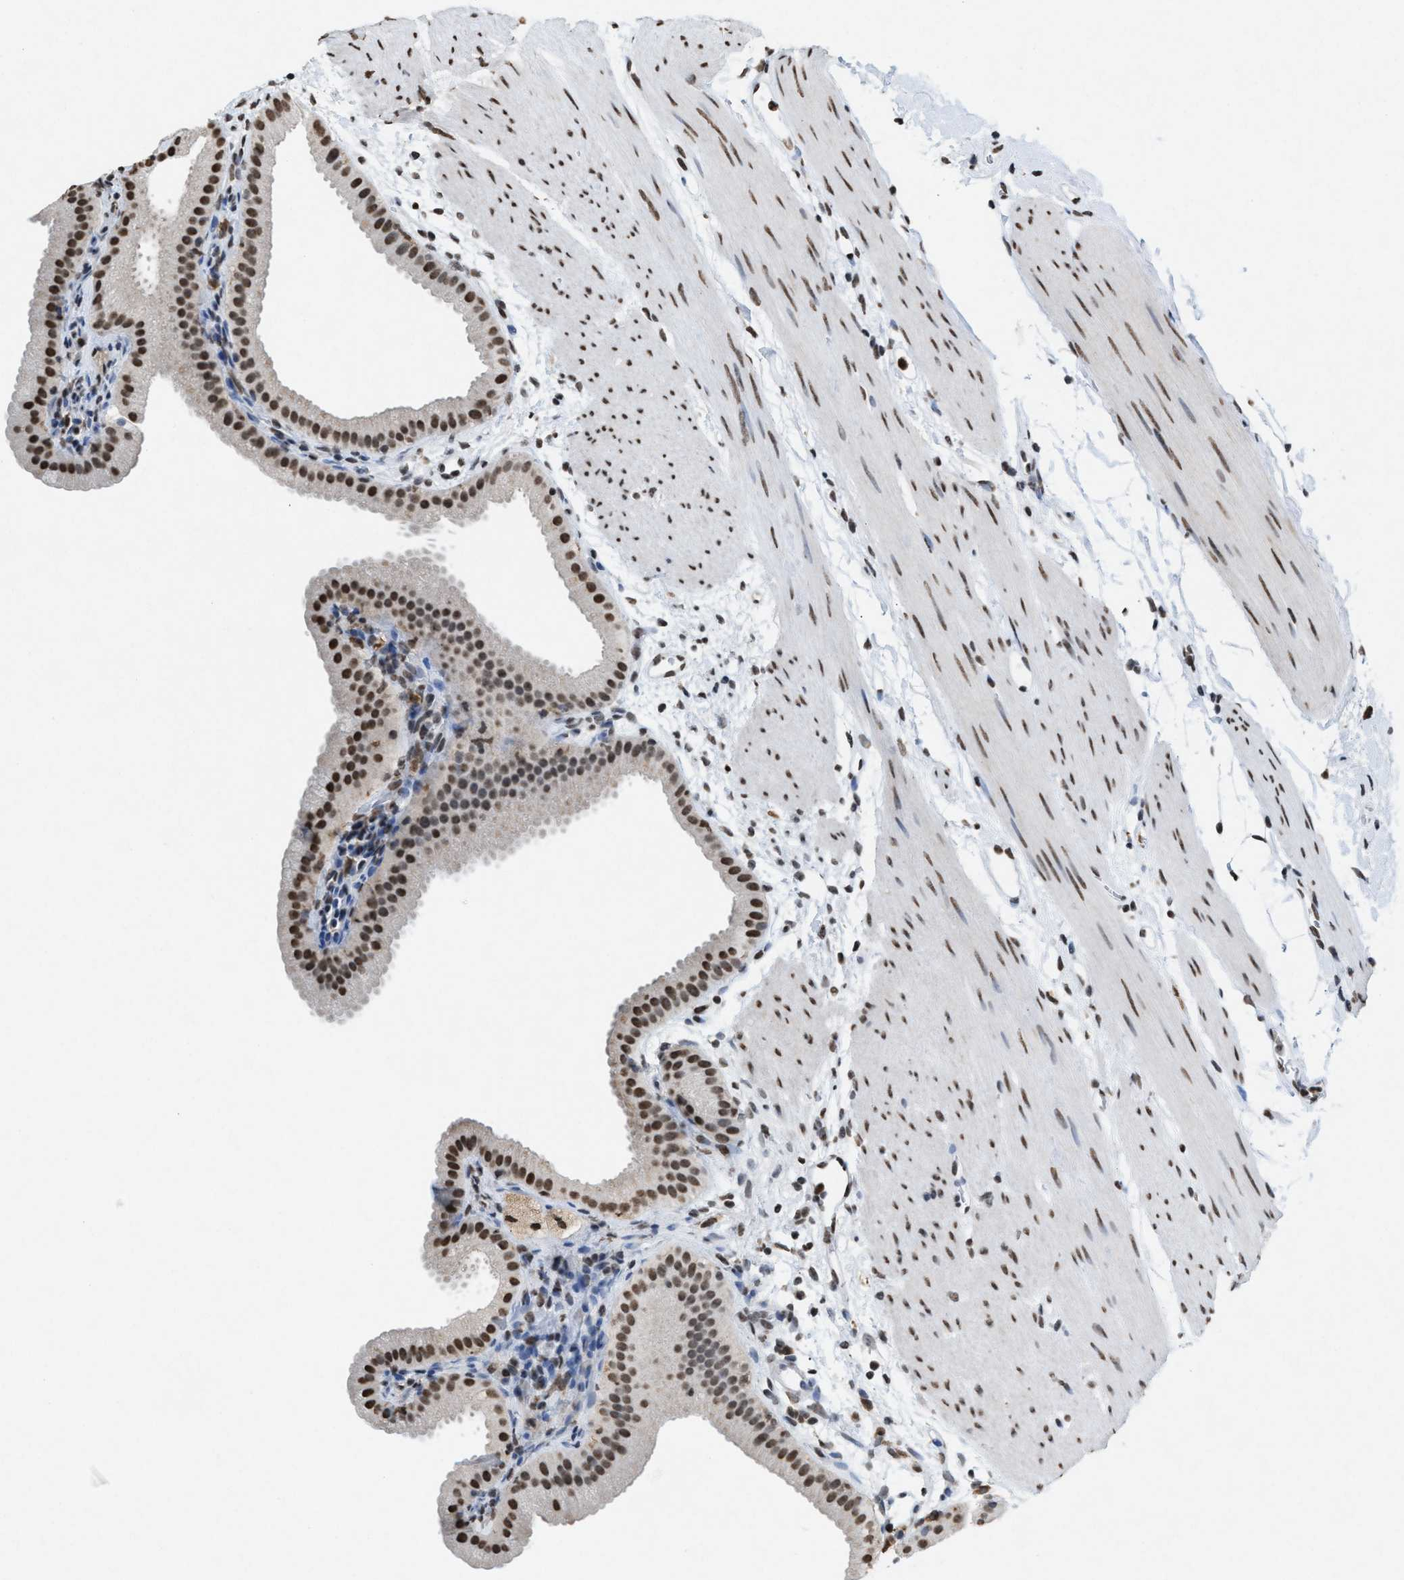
{"staining": {"intensity": "strong", "quantity": ">75%", "location": "nuclear"}, "tissue": "gallbladder", "cell_type": "Glandular cells", "image_type": "normal", "snomed": [{"axis": "morphology", "description": "Normal tissue, NOS"}, {"axis": "topography", "description": "Gallbladder"}], "caption": "Brown immunohistochemical staining in benign gallbladder displays strong nuclear staining in approximately >75% of glandular cells.", "gene": "NUP88", "patient": {"sex": "female", "age": 64}}